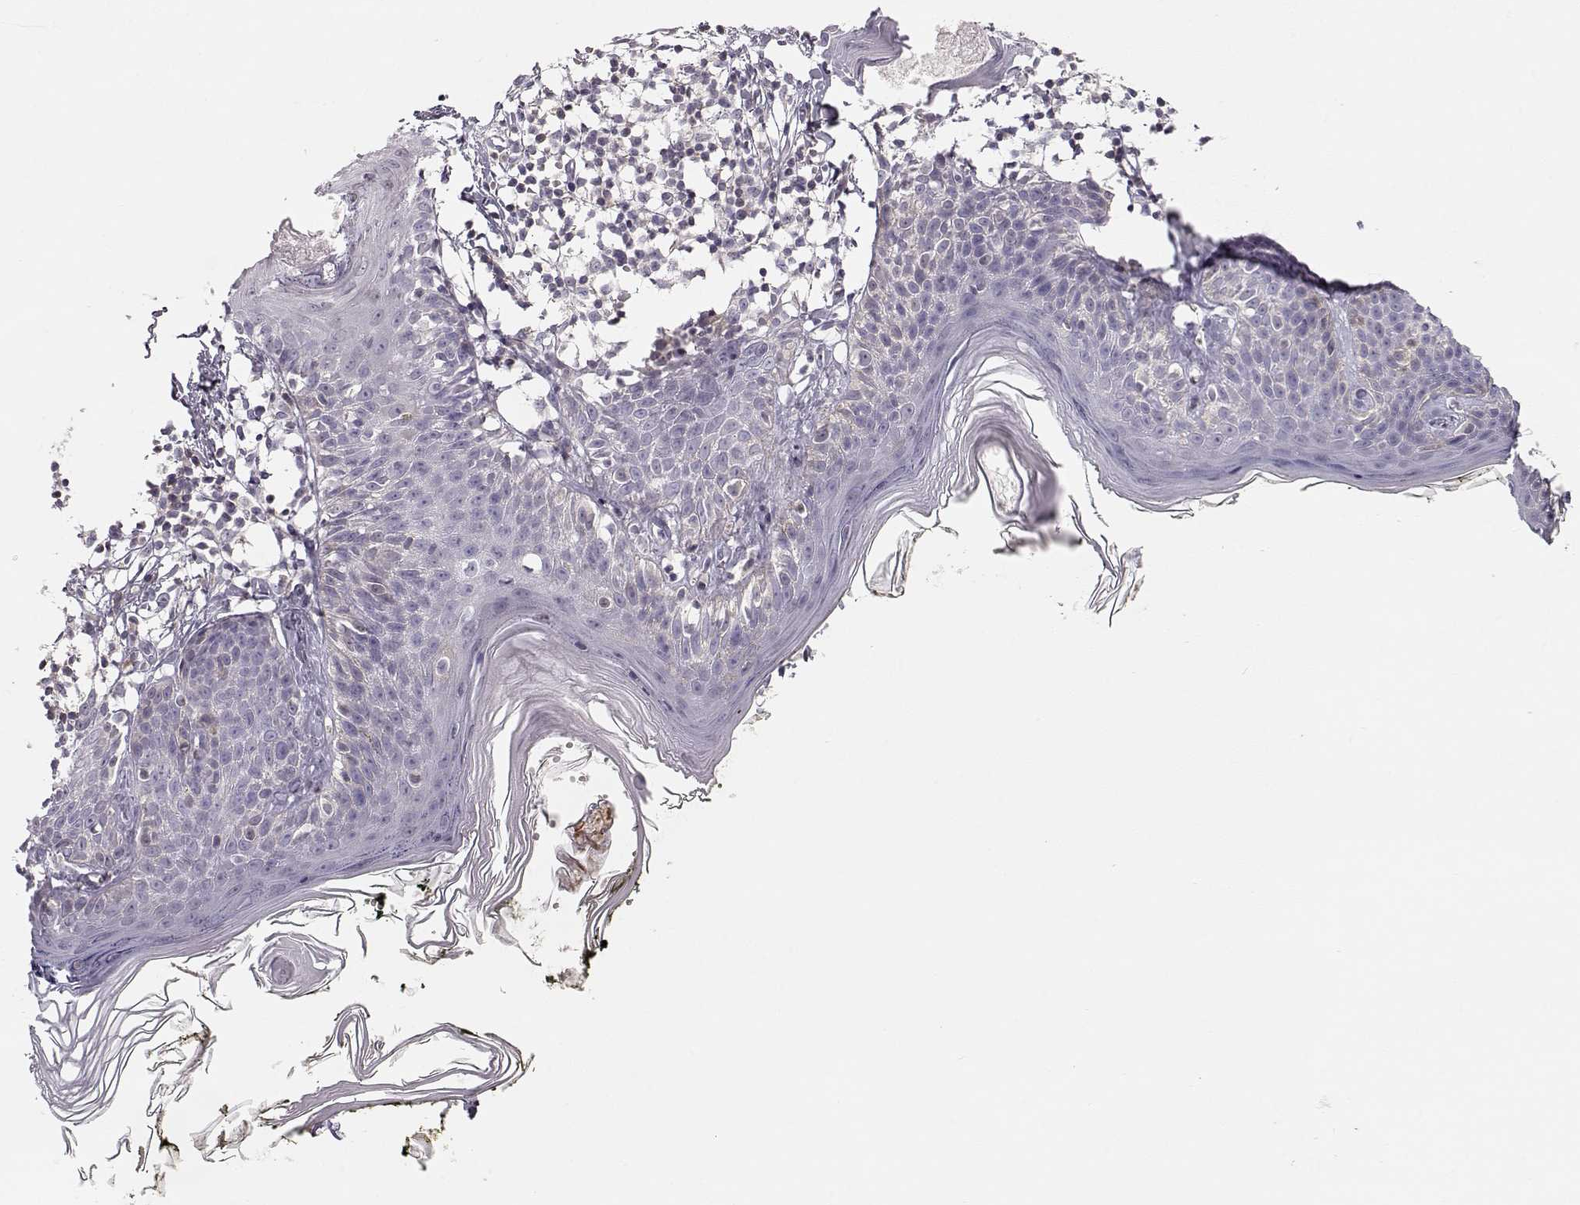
{"staining": {"intensity": "negative", "quantity": "none", "location": "none"}, "tissue": "skin", "cell_type": "Fibroblasts", "image_type": "normal", "snomed": [{"axis": "morphology", "description": "Normal tissue, NOS"}, {"axis": "topography", "description": "Skin"}], "caption": "The image displays no significant positivity in fibroblasts of skin. Nuclei are stained in blue.", "gene": "TEPP", "patient": {"sex": "male", "age": 76}}